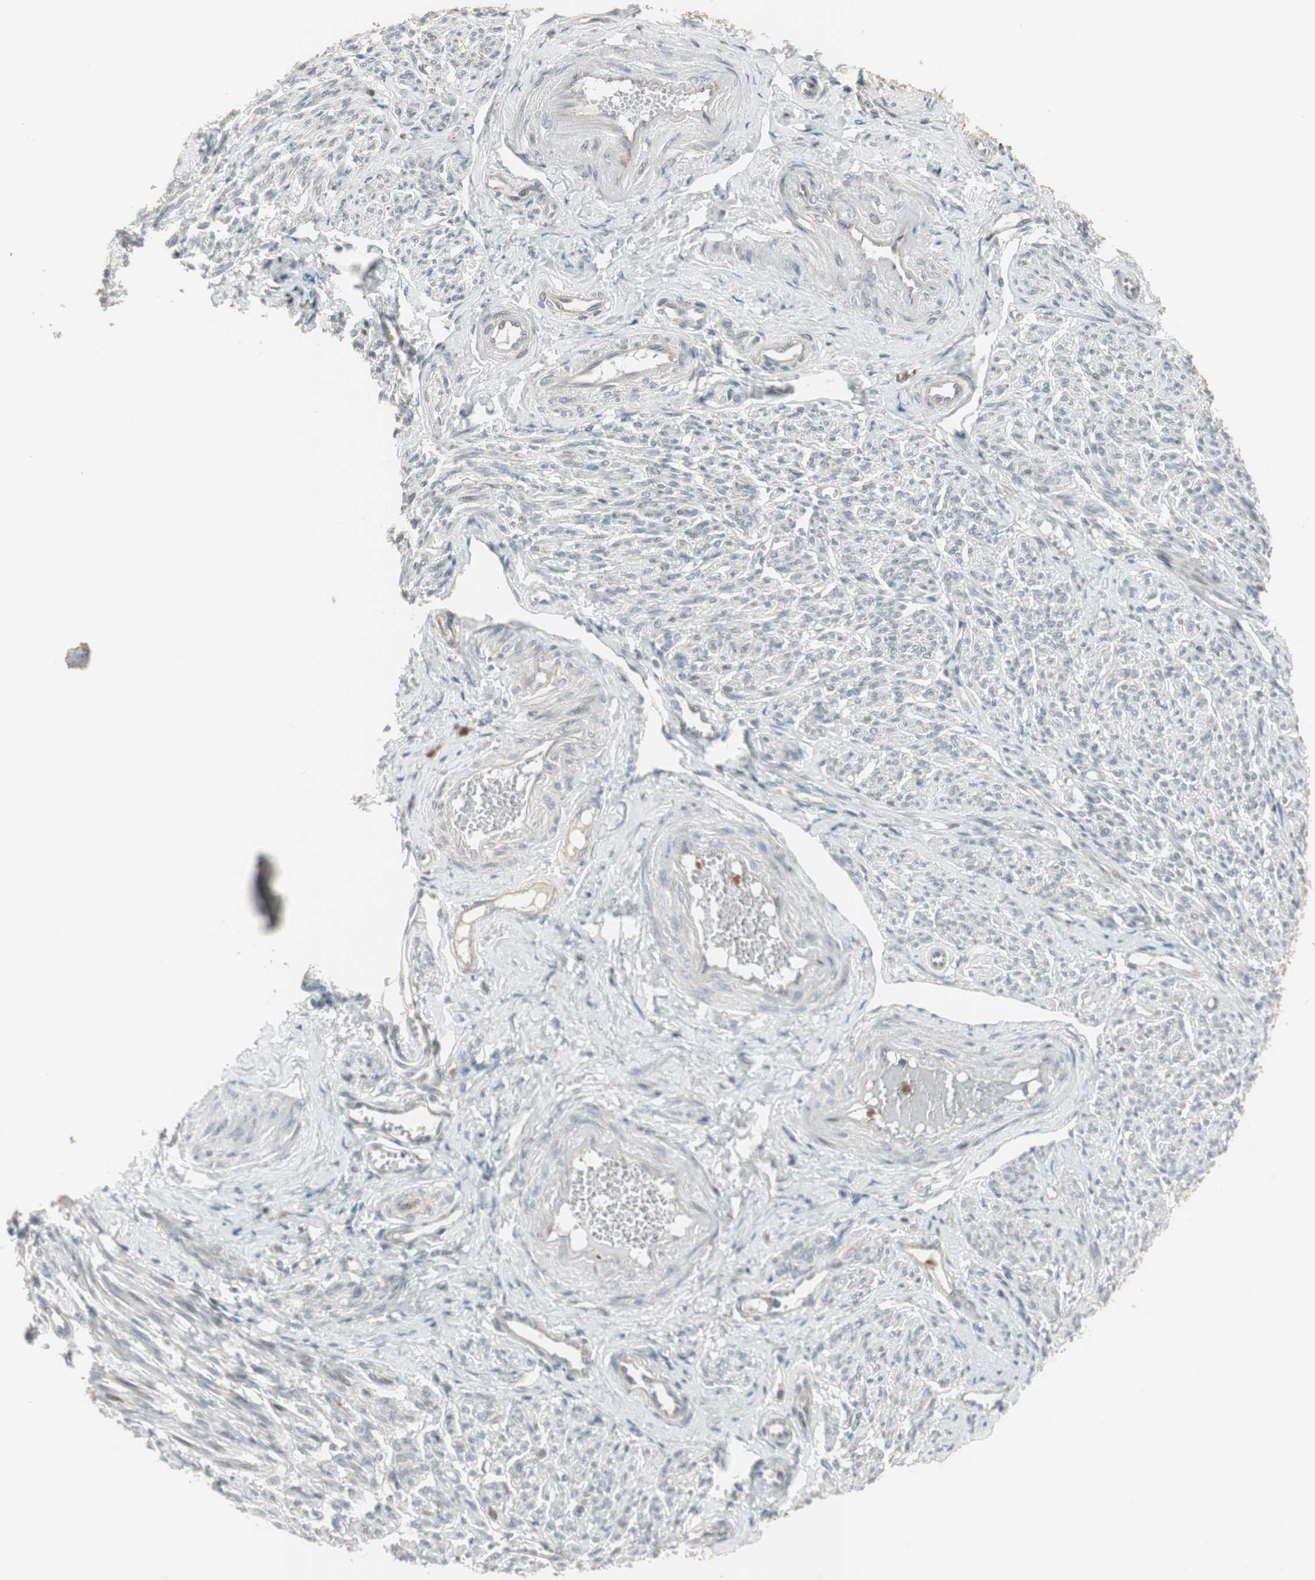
{"staining": {"intensity": "weak", "quantity": "<25%", "location": "cytoplasmic/membranous"}, "tissue": "smooth muscle", "cell_type": "Smooth muscle cells", "image_type": "normal", "snomed": [{"axis": "morphology", "description": "Normal tissue, NOS"}, {"axis": "topography", "description": "Smooth muscle"}], "caption": "A micrograph of human smooth muscle is negative for staining in smooth muscle cells.", "gene": "SNX4", "patient": {"sex": "female", "age": 65}}